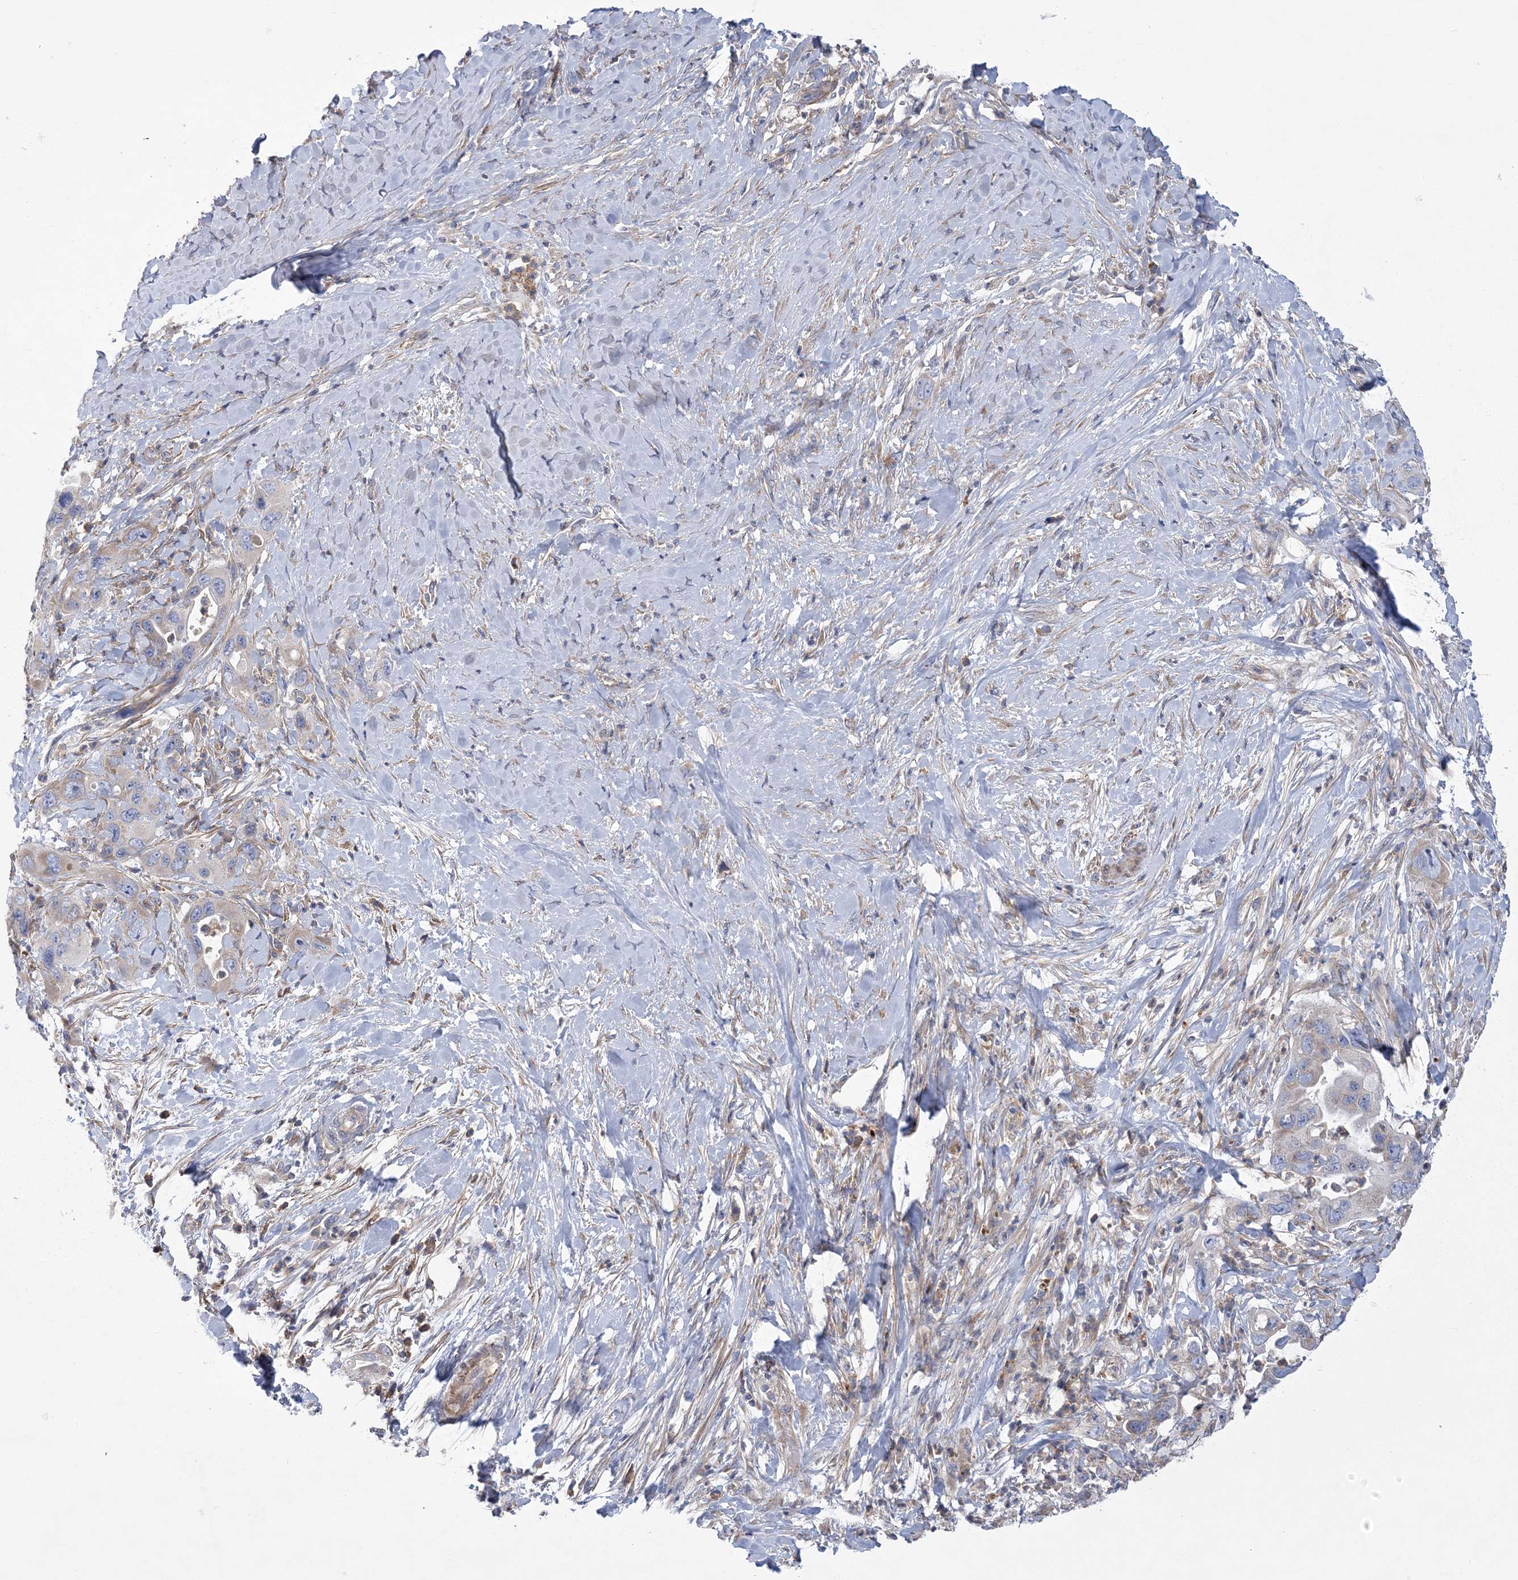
{"staining": {"intensity": "negative", "quantity": "none", "location": "none"}, "tissue": "pancreatic cancer", "cell_type": "Tumor cells", "image_type": "cancer", "snomed": [{"axis": "morphology", "description": "Adenocarcinoma, NOS"}, {"axis": "topography", "description": "Pancreas"}], "caption": "Immunohistochemistry (IHC) micrograph of human pancreatic cancer (adenocarcinoma) stained for a protein (brown), which demonstrates no staining in tumor cells.", "gene": "ARSJ", "patient": {"sex": "female", "age": 71}}